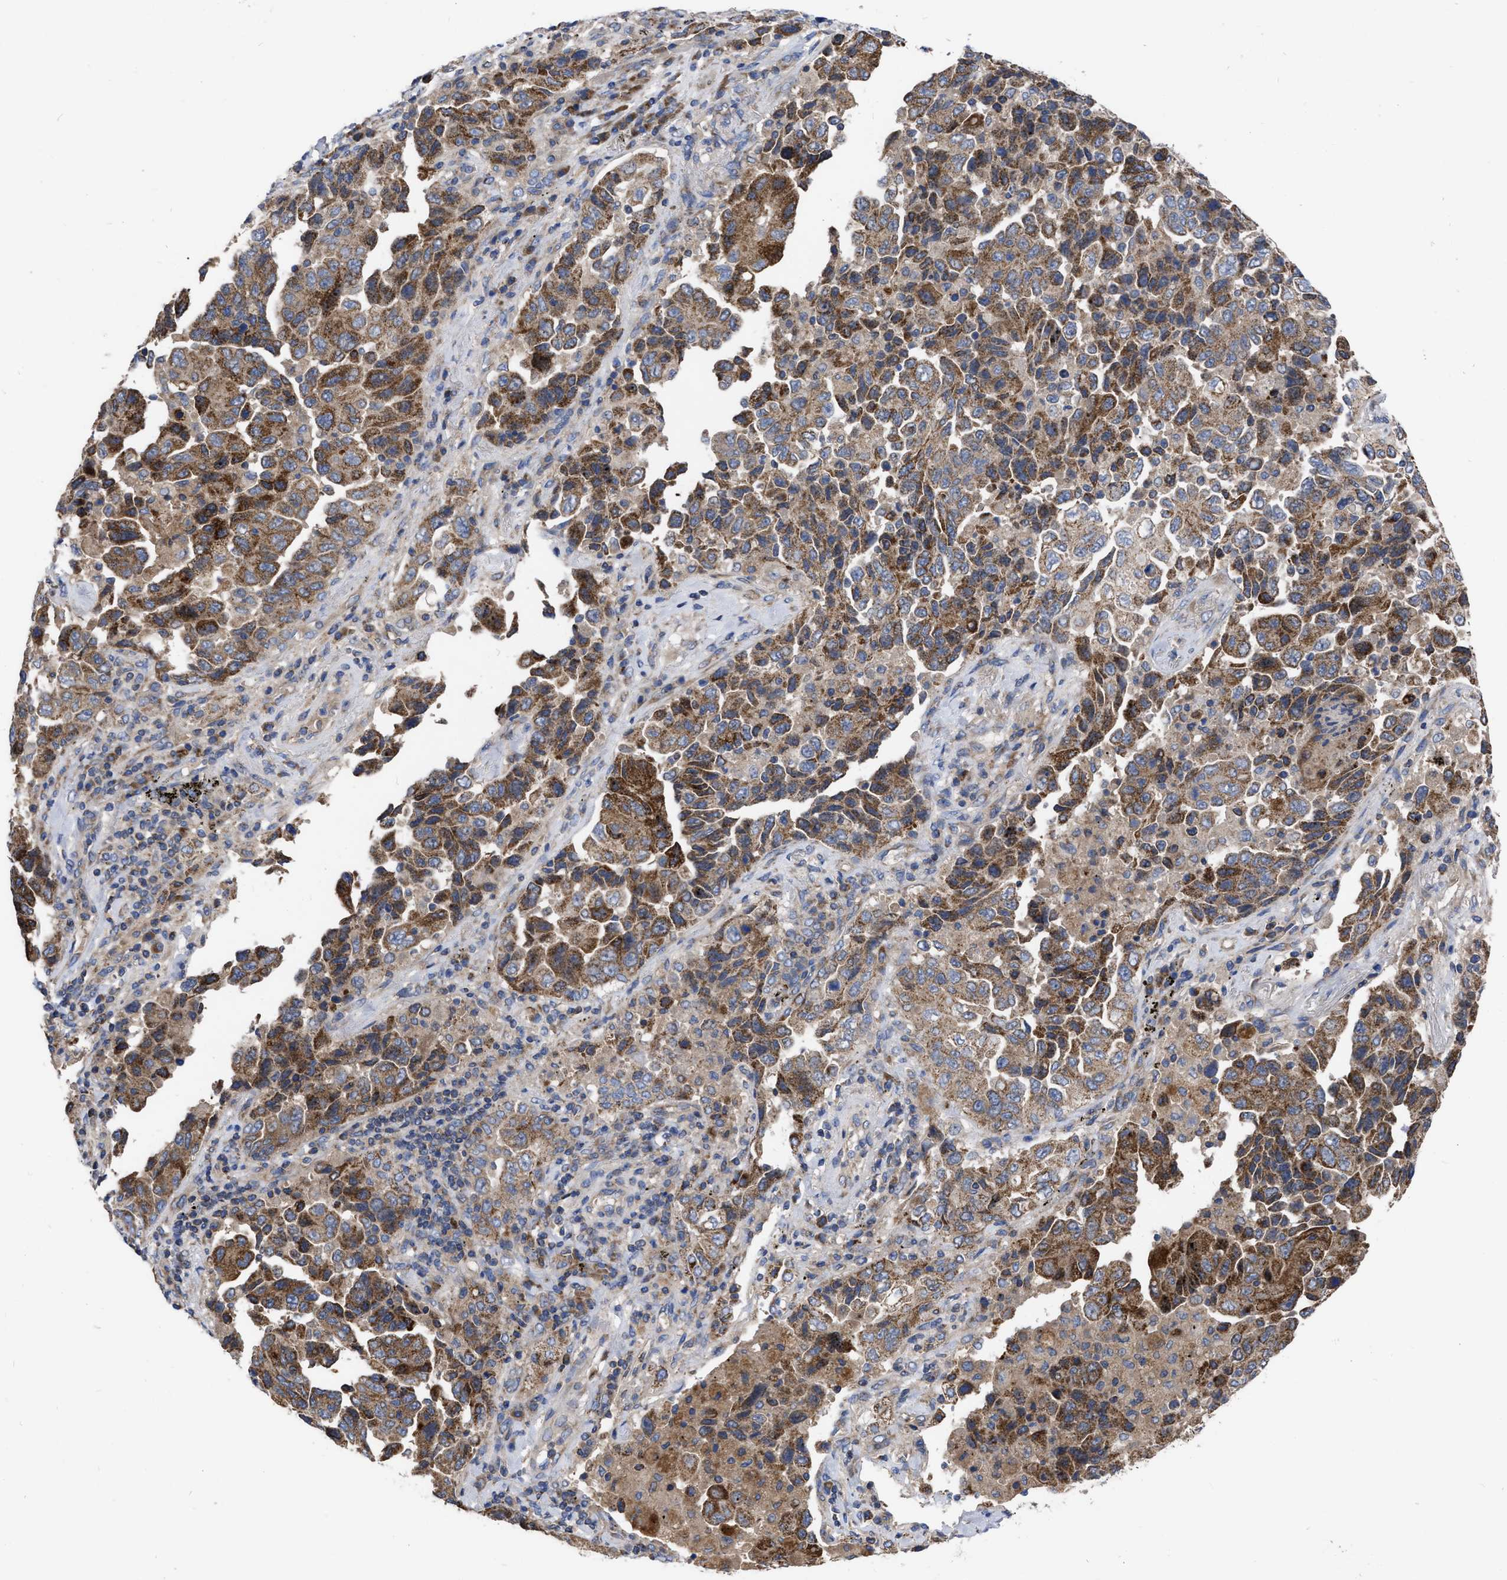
{"staining": {"intensity": "moderate", "quantity": ">75%", "location": "cytoplasmic/membranous"}, "tissue": "lung cancer", "cell_type": "Tumor cells", "image_type": "cancer", "snomed": [{"axis": "morphology", "description": "Adenocarcinoma, NOS"}, {"axis": "topography", "description": "Lung"}], "caption": "Protein staining of lung cancer tissue shows moderate cytoplasmic/membranous positivity in approximately >75% of tumor cells. (DAB = brown stain, brightfield microscopy at high magnification).", "gene": "CDKN2C", "patient": {"sex": "female", "age": 51}}